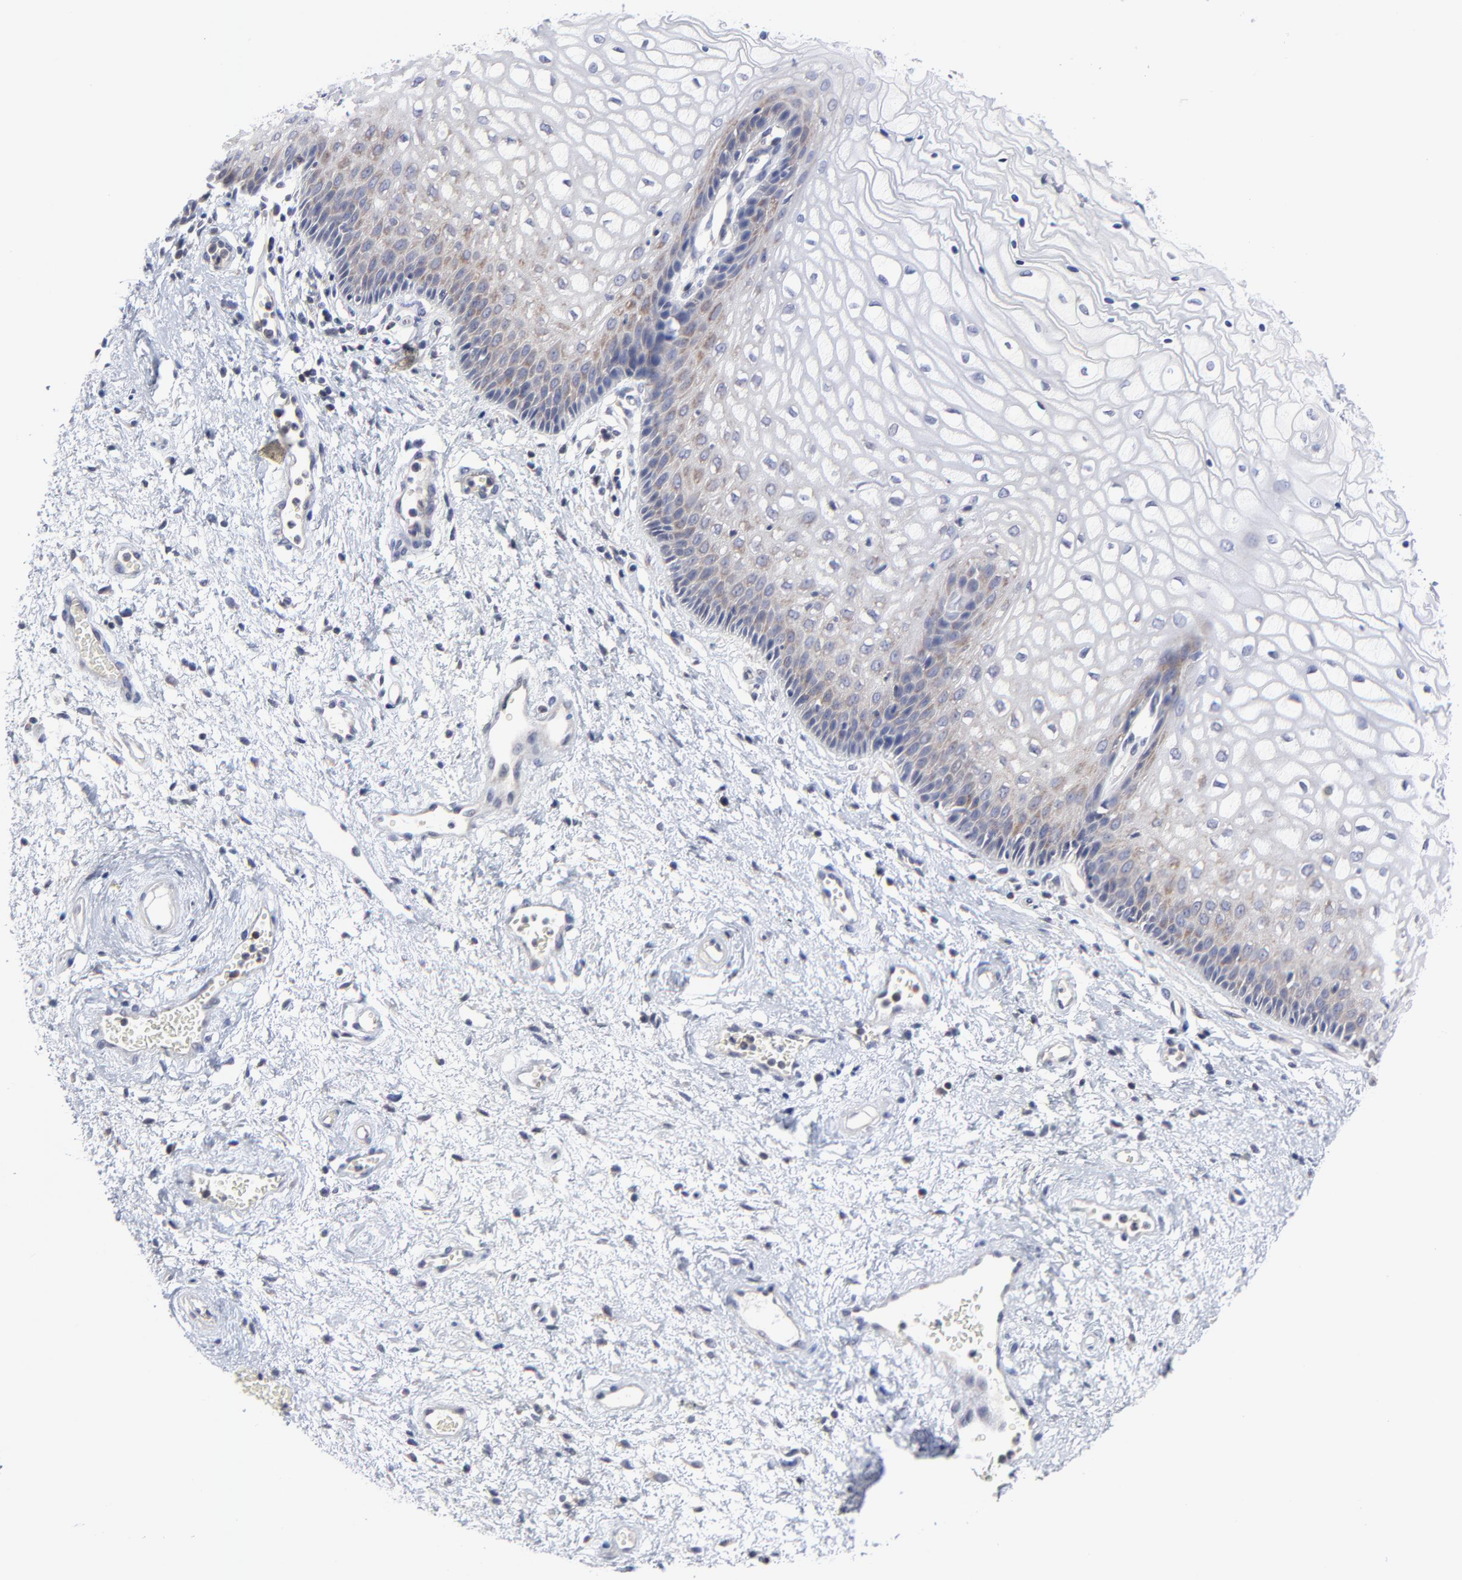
{"staining": {"intensity": "weak", "quantity": "<25%", "location": "cytoplasmic/membranous"}, "tissue": "vagina", "cell_type": "Squamous epithelial cells", "image_type": "normal", "snomed": [{"axis": "morphology", "description": "Normal tissue, NOS"}, {"axis": "topography", "description": "Vagina"}], "caption": "Immunohistochemistry photomicrograph of unremarkable vagina: vagina stained with DAB (3,3'-diaminobenzidine) shows no significant protein expression in squamous epithelial cells. Brightfield microscopy of immunohistochemistry (IHC) stained with DAB (brown) and hematoxylin (blue), captured at high magnification.", "gene": "ZNF157", "patient": {"sex": "female", "age": 34}}